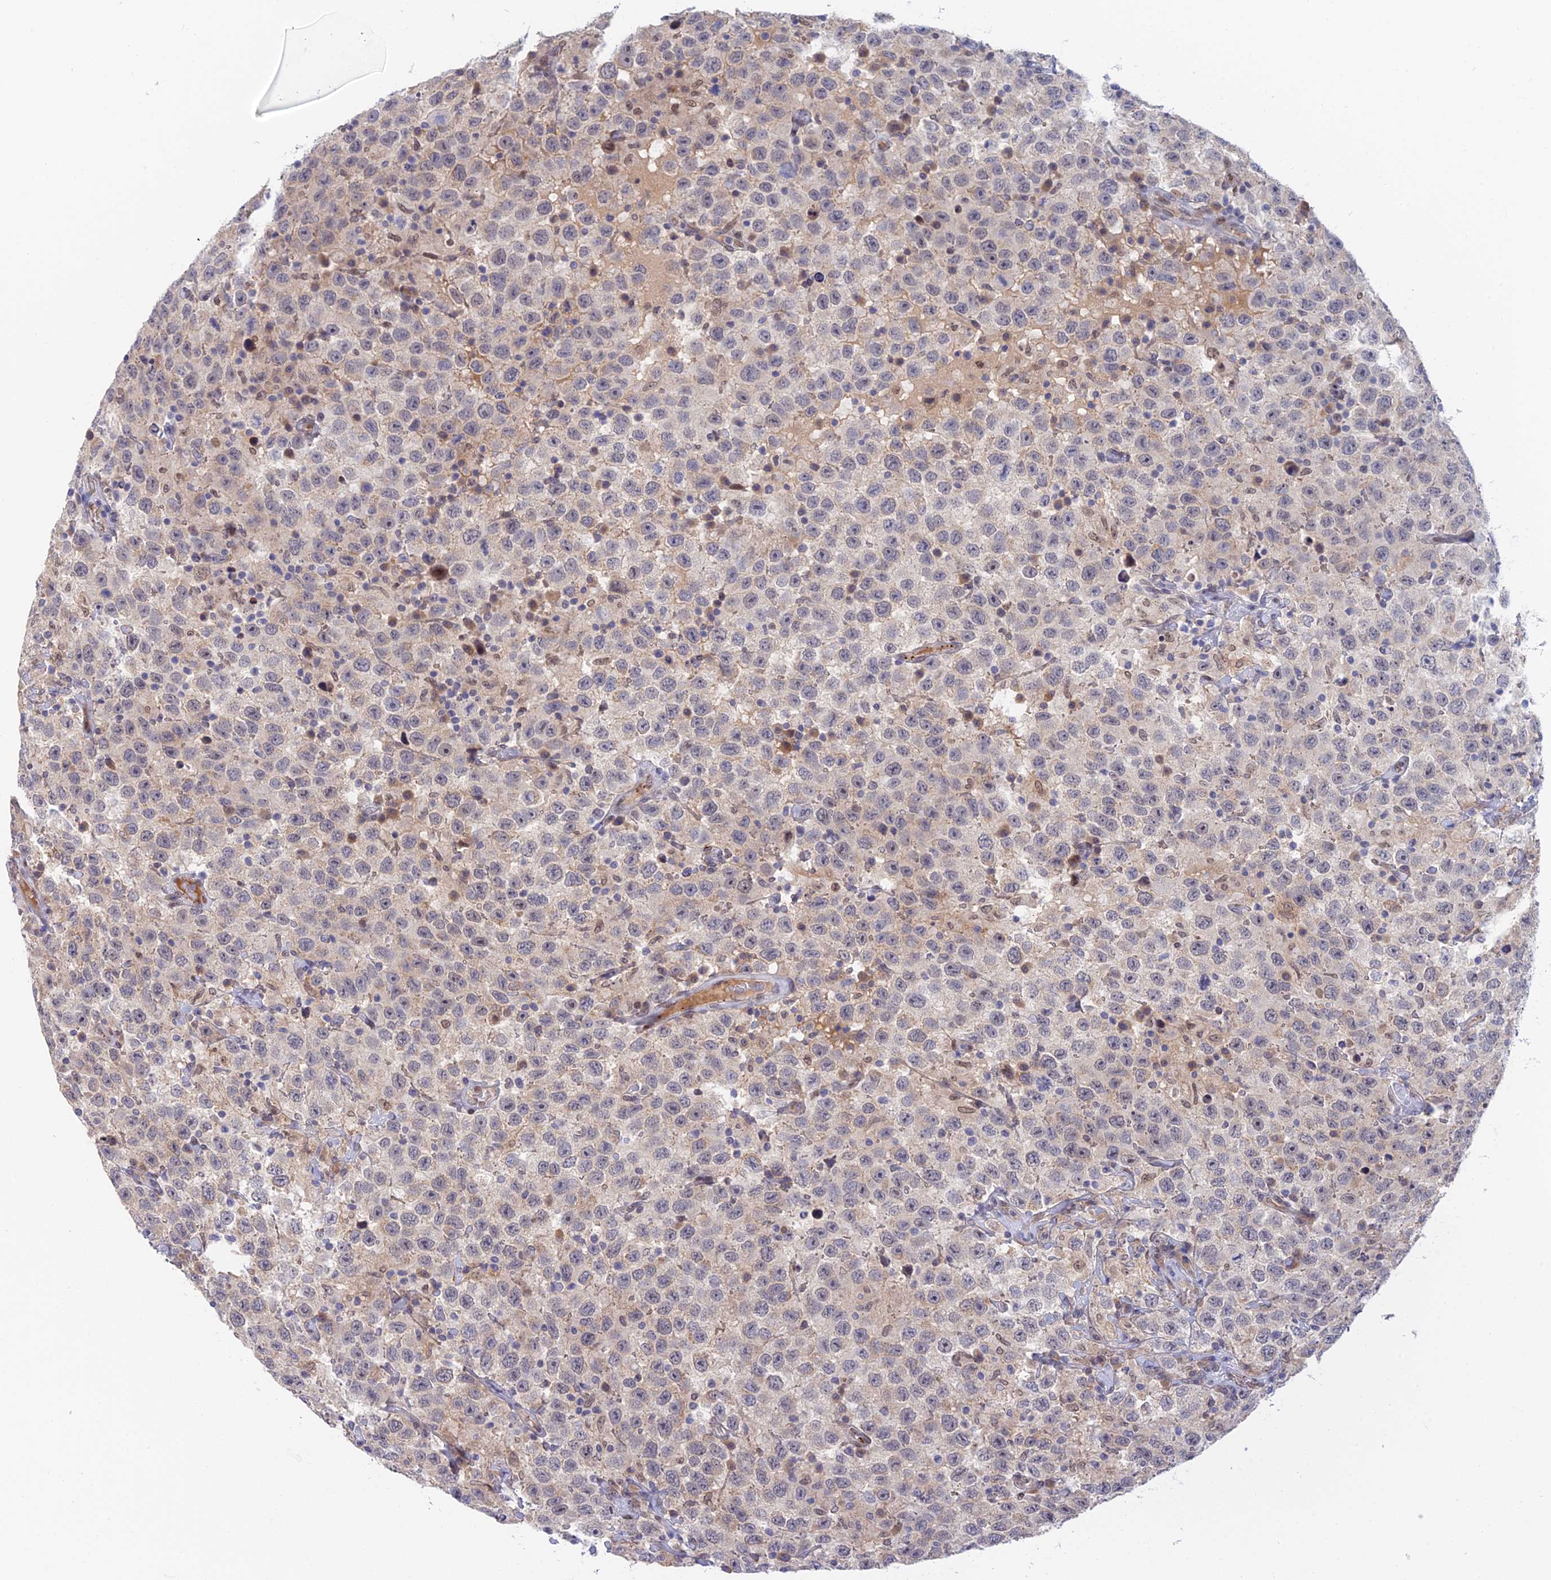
{"staining": {"intensity": "negative", "quantity": "none", "location": "none"}, "tissue": "testis cancer", "cell_type": "Tumor cells", "image_type": "cancer", "snomed": [{"axis": "morphology", "description": "Seminoma, NOS"}, {"axis": "topography", "description": "Testis"}], "caption": "This histopathology image is of seminoma (testis) stained with IHC to label a protein in brown with the nuclei are counter-stained blue. There is no positivity in tumor cells.", "gene": "ZUP1", "patient": {"sex": "male", "age": 41}}